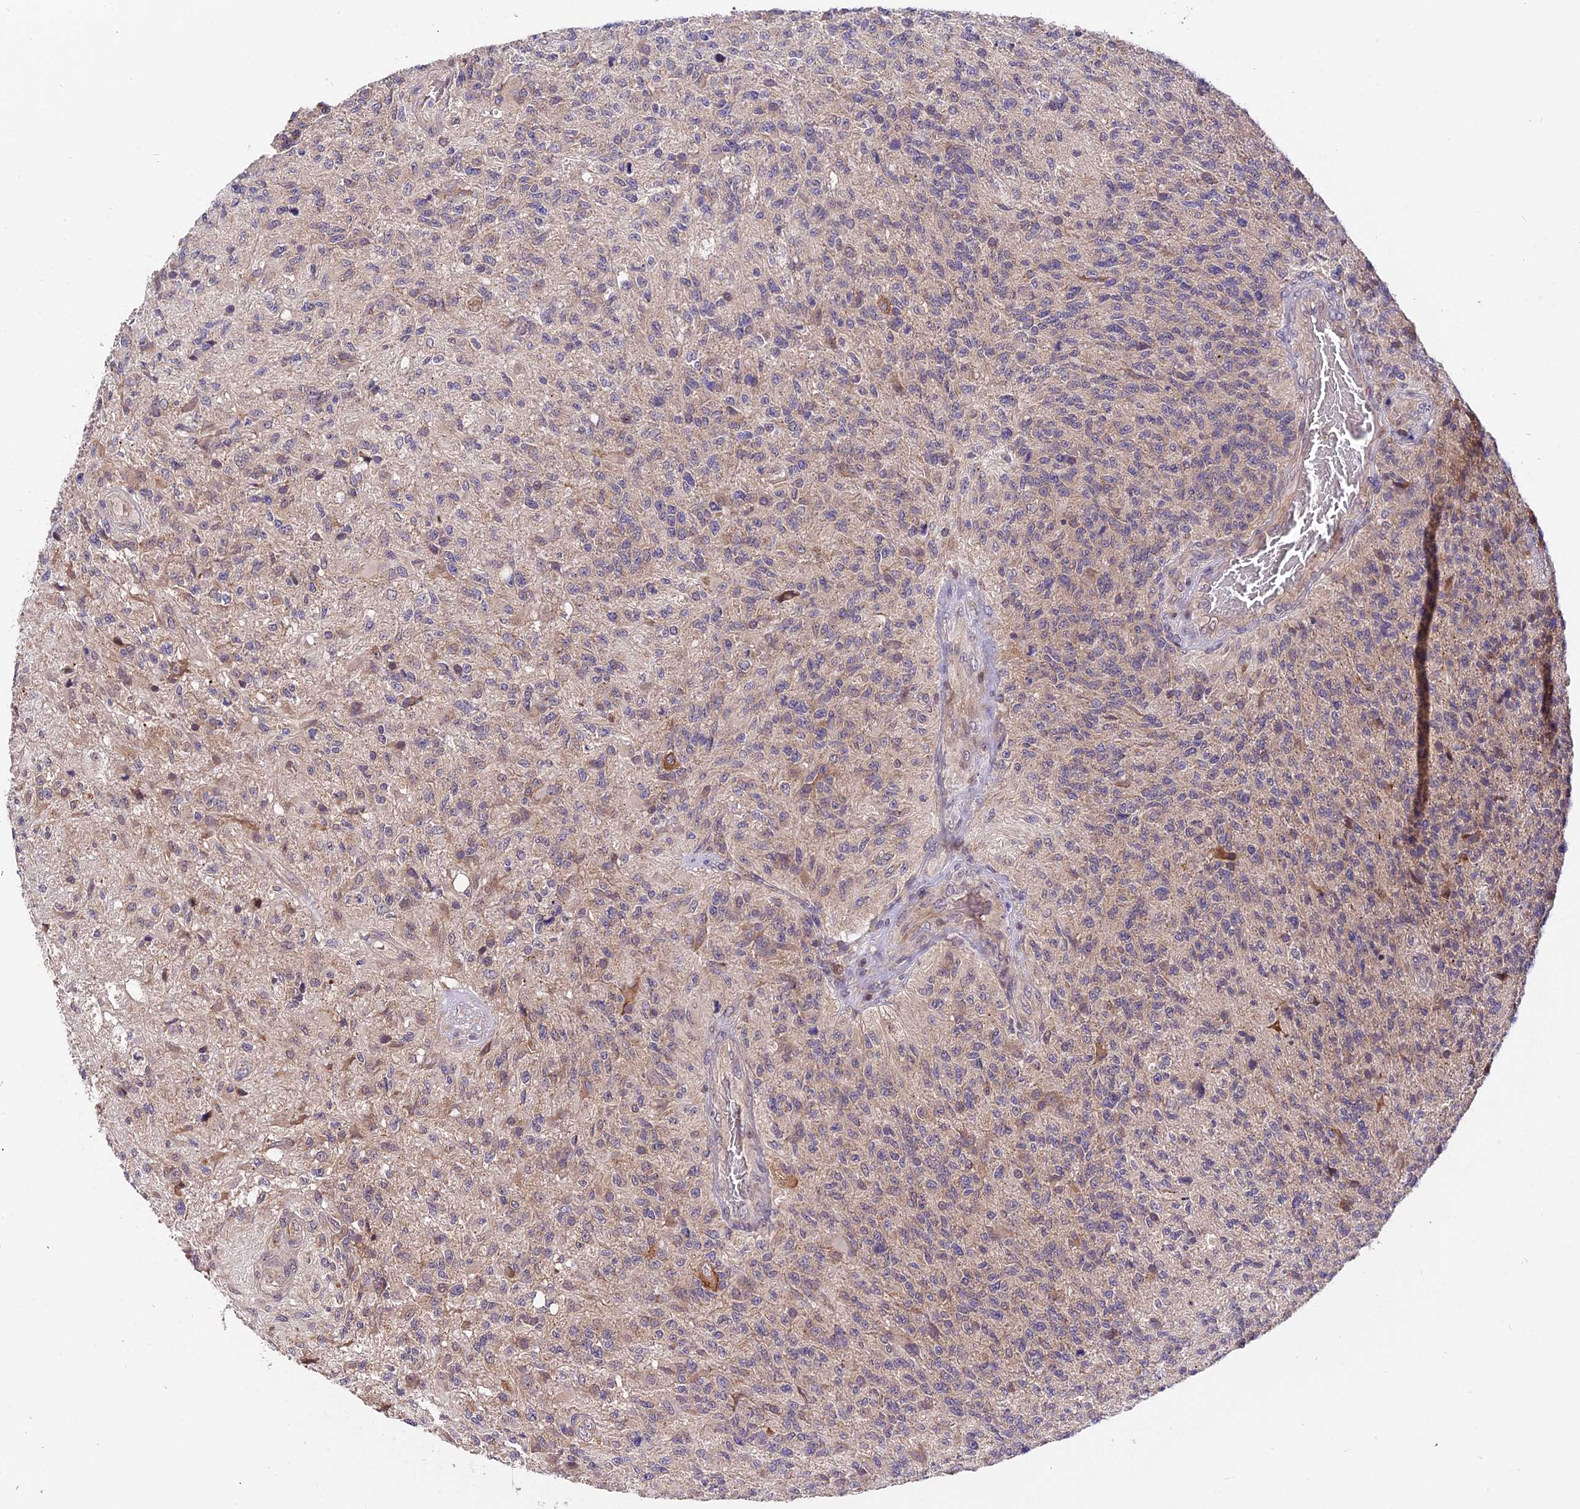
{"staining": {"intensity": "weak", "quantity": "<25%", "location": "cytoplasmic/membranous"}, "tissue": "glioma", "cell_type": "Tumor cells", "image_type": "cancer", "snomed": [{"axis": "morphology", "description": "Glioma, malignant, High grade"}, {"axis": "topography", "description": "Brain"}], "caption": "High power microscopy micrograph of an immunohistochemistry (IHC) histopathology image of glioma, revealing no significant positivity in tumor cells.", "gene": "TRMT1", "patient": {"sex": "male", "age": 56}}